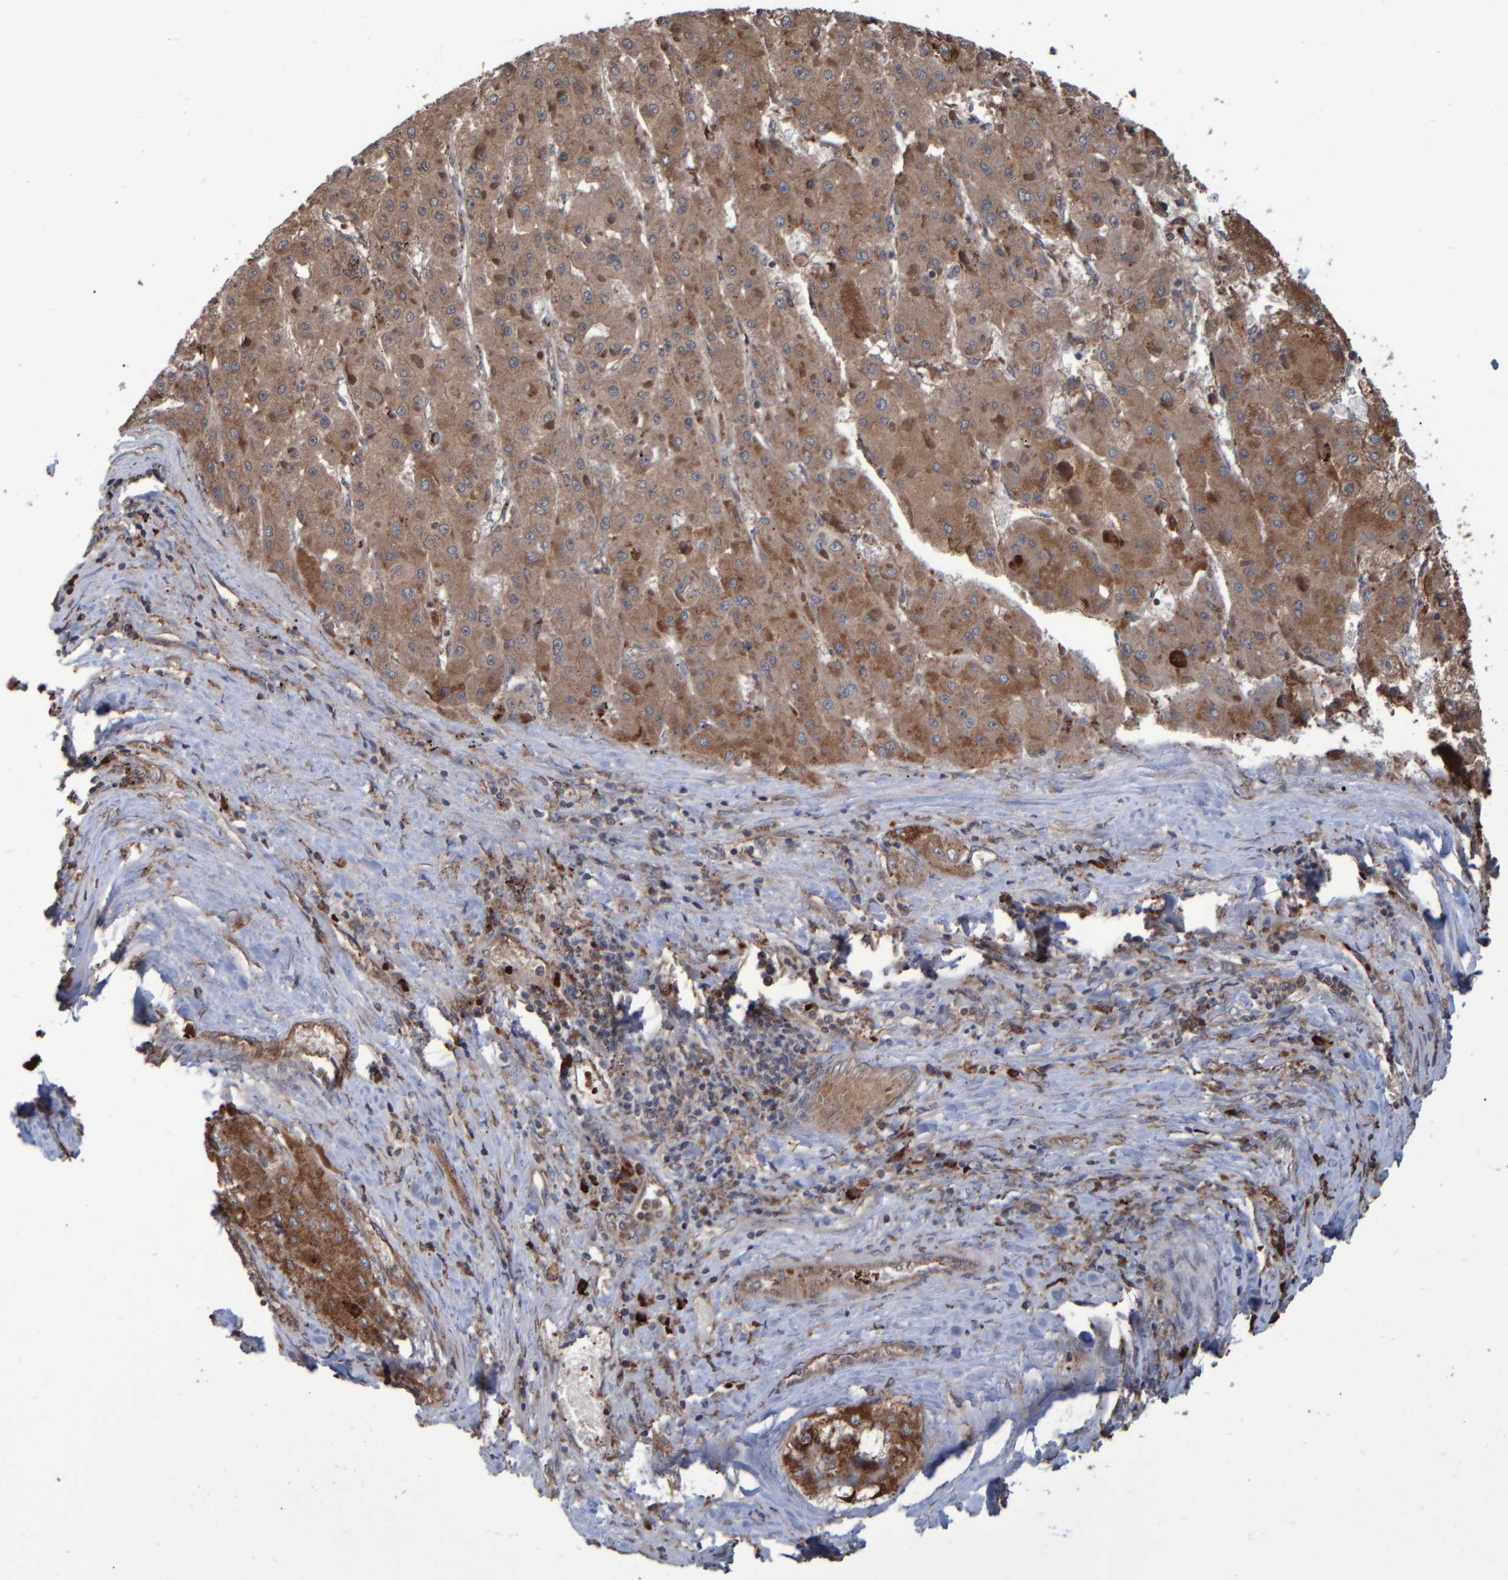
{"staining": {"intensity": "moderate", "quantity": ">75%", "location": "cytoplasmic/membranous"}, "tissue": "liver cancer", "cell_type": "Tumor cells", "image_type": "cancer", "snomed": [{"axis": "morphology", "description": "Carcinoma, Hepatocellular, NOS"}, {"axis": "topography", "description": "Liver"}], "caption": "Tumor cells display medium levels of moderate cytoplasmic/membranous expression in approximately >75% of cells in liver cancer (hepatocellular carcinoma).", "gene": "SPAG5", "patient": {"sex": "female", "age": 73}}